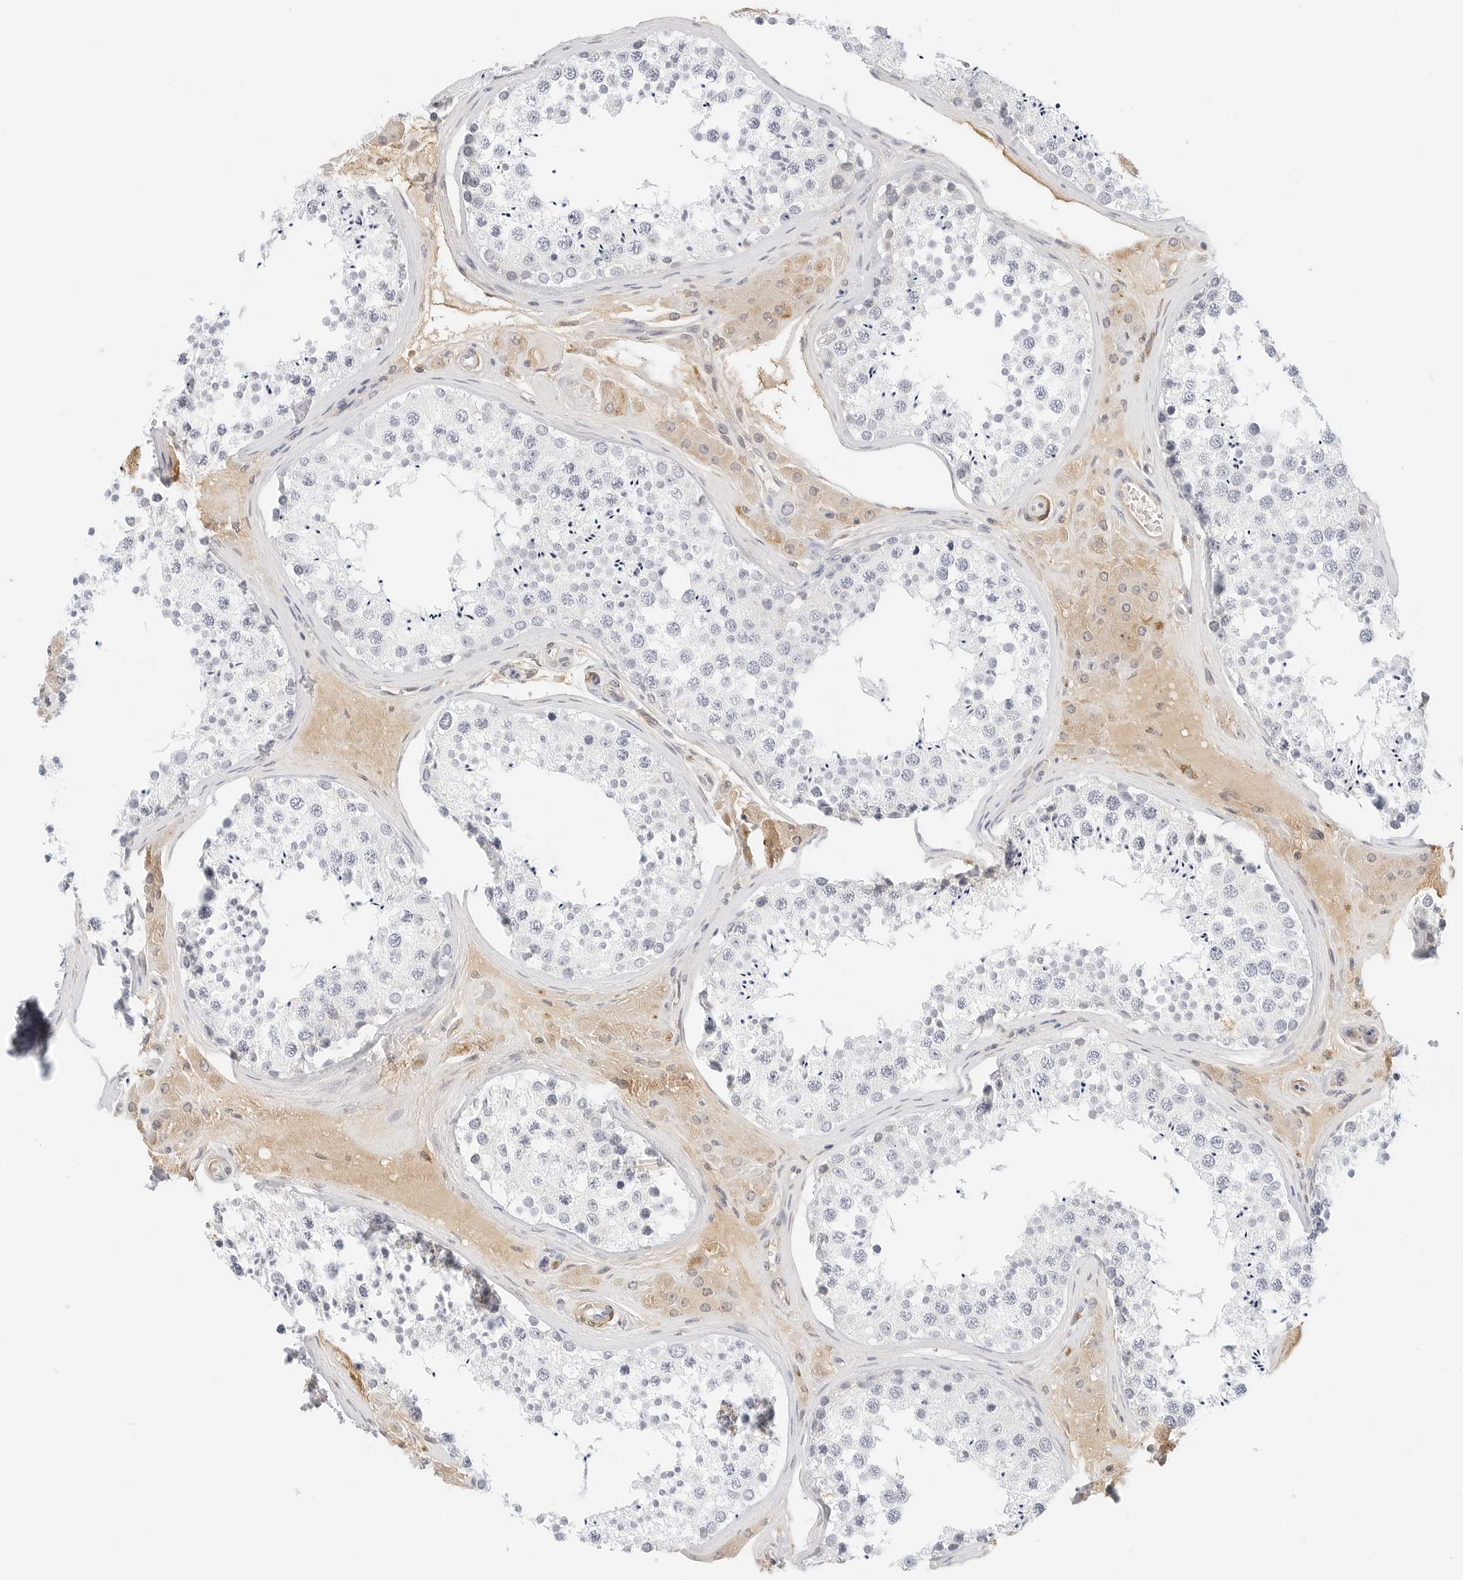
{"staining": {"intensity": "negative", "quantity": "none", "location": "none"}, "tissue": "testis", "cell_type": "Cells in seminiferous ducts", "image_type": "normal", "snomed": [{"axis": "morphology", "description": "Normal tissue, NOS"}, {"axis": "topography", "description": "Testis"}], "caption": "An immunohistochemistry (IHC) image of benign testis is shown. There is no staining in cells in seminiferous ducts of testis.", "gene": "PKDCC", "patient": {"sex": "male", "age": 46}}